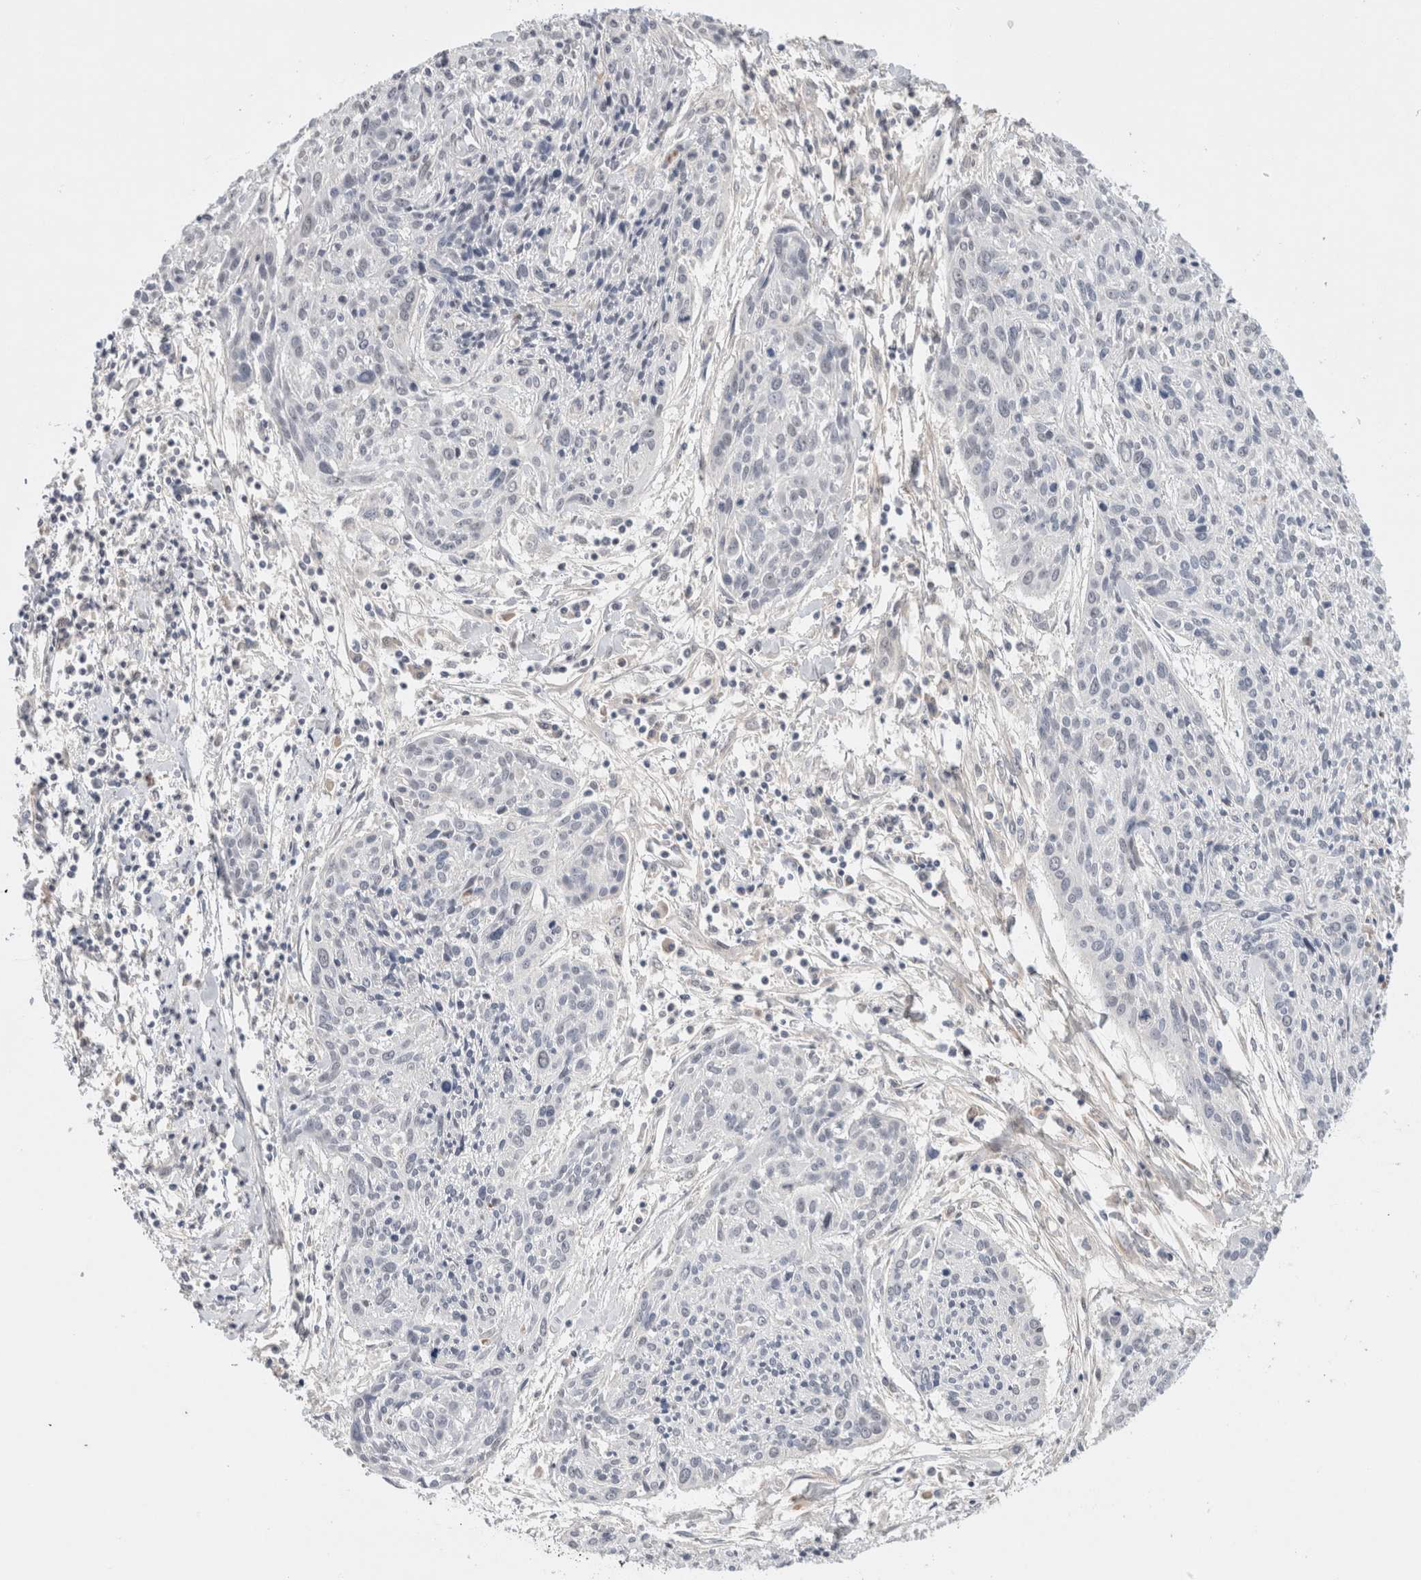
{"staining": {"intensity": "negative", "quantity": "none", "location": "none"}, "tissue": "cervical cancer", "cell_type": "Tumor cells", "image_type": "cancer", "snomed": [{"axis": "morphology", "description": "Squamous cell carcinoma, NOS"}, {"axis": "topography", "description": "Cervix"}], "caption": "High magnification brightfield microscopy of cervical cancer stained with DAB (3,3'-diaminobenzidine) (brown) and counterstained with hematoxylin (blue): tumor cells show no significant staining.", "gene": "HCN3", "patient": {"sex": "female", "age": 51}}